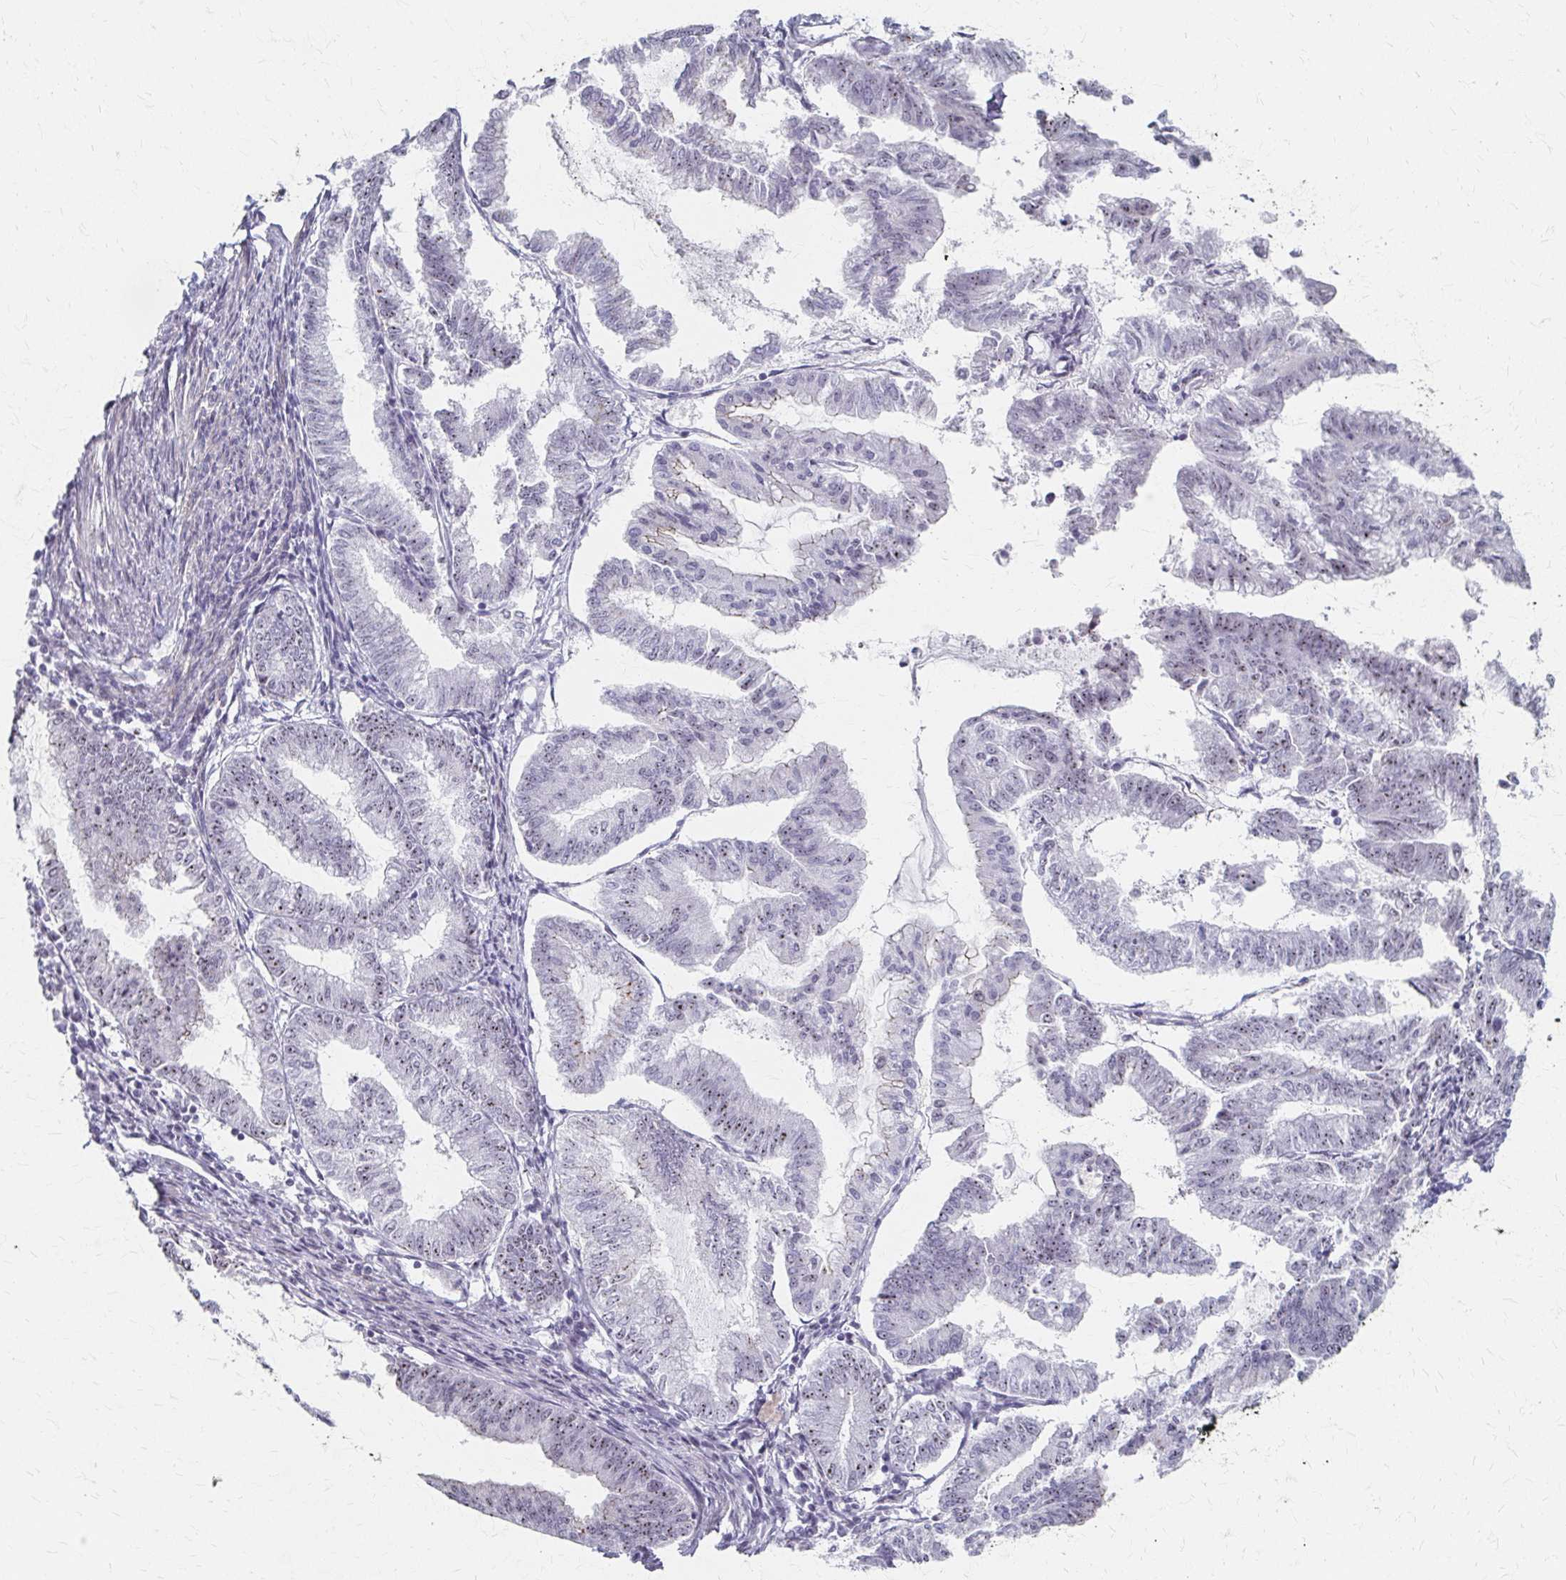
{"staining": {"intensity": "negative", "quantity": "none", "location": "none"}, "tissue": "endometrial cancer", "cell_type": "Tumor cells", "image_type": "cancer", "snomed": [{"axis": "morphology", "description": "Adenocarcinoma, NOS"}, {"axis": "topography", "description": "Endometrium"}], "caption": "Immunohistochemistry (IHC) micrograph of neoplastic tissue: endometrial cancer stained with DAB demonstrates no significant protein expression in tumor cells.", "gene": "PES1", "patient": {"sex": "female", "age": 79}}